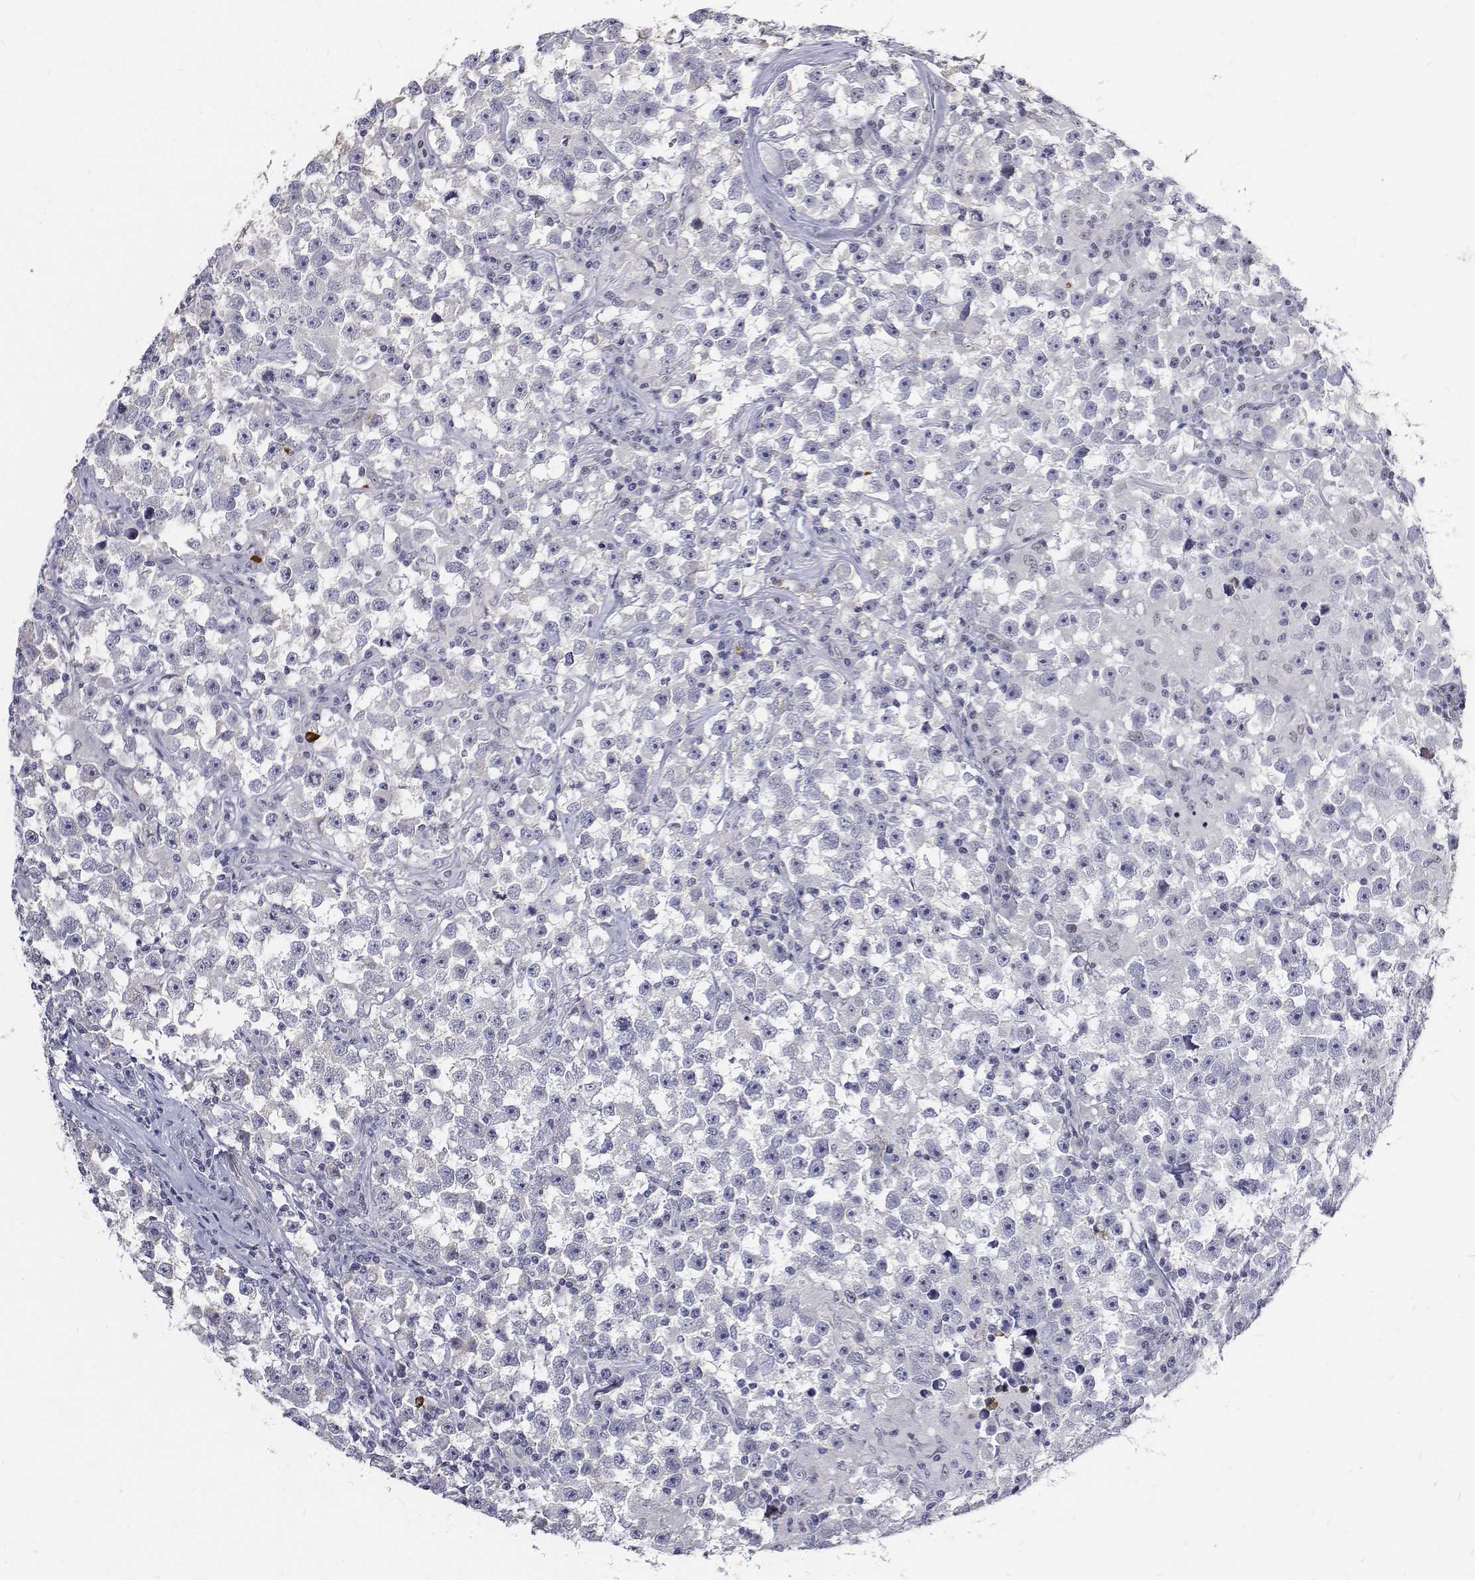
{"staining": {"intensity": "negative", "quantity": "none", "location": "none"}, "tissue": "testis cancer", "cell_type": "Tumor cells", "image_type": "cancer", "snomed": [{"axis": "morphology", "description": "Seminoma, NOS"}, {"axis": "topography", "description": "Testis"}], "caption": "An IHC micrograph of testis cancer (seminoma) is shown. There is no staining in tumor cells of testis cancer (seminoma). (DAB (3,3'-diaminobenzidine) immunohistochemistry, high magnification).", "gene": "ATRX", "patient": {"sex": "male", "age": 33}}